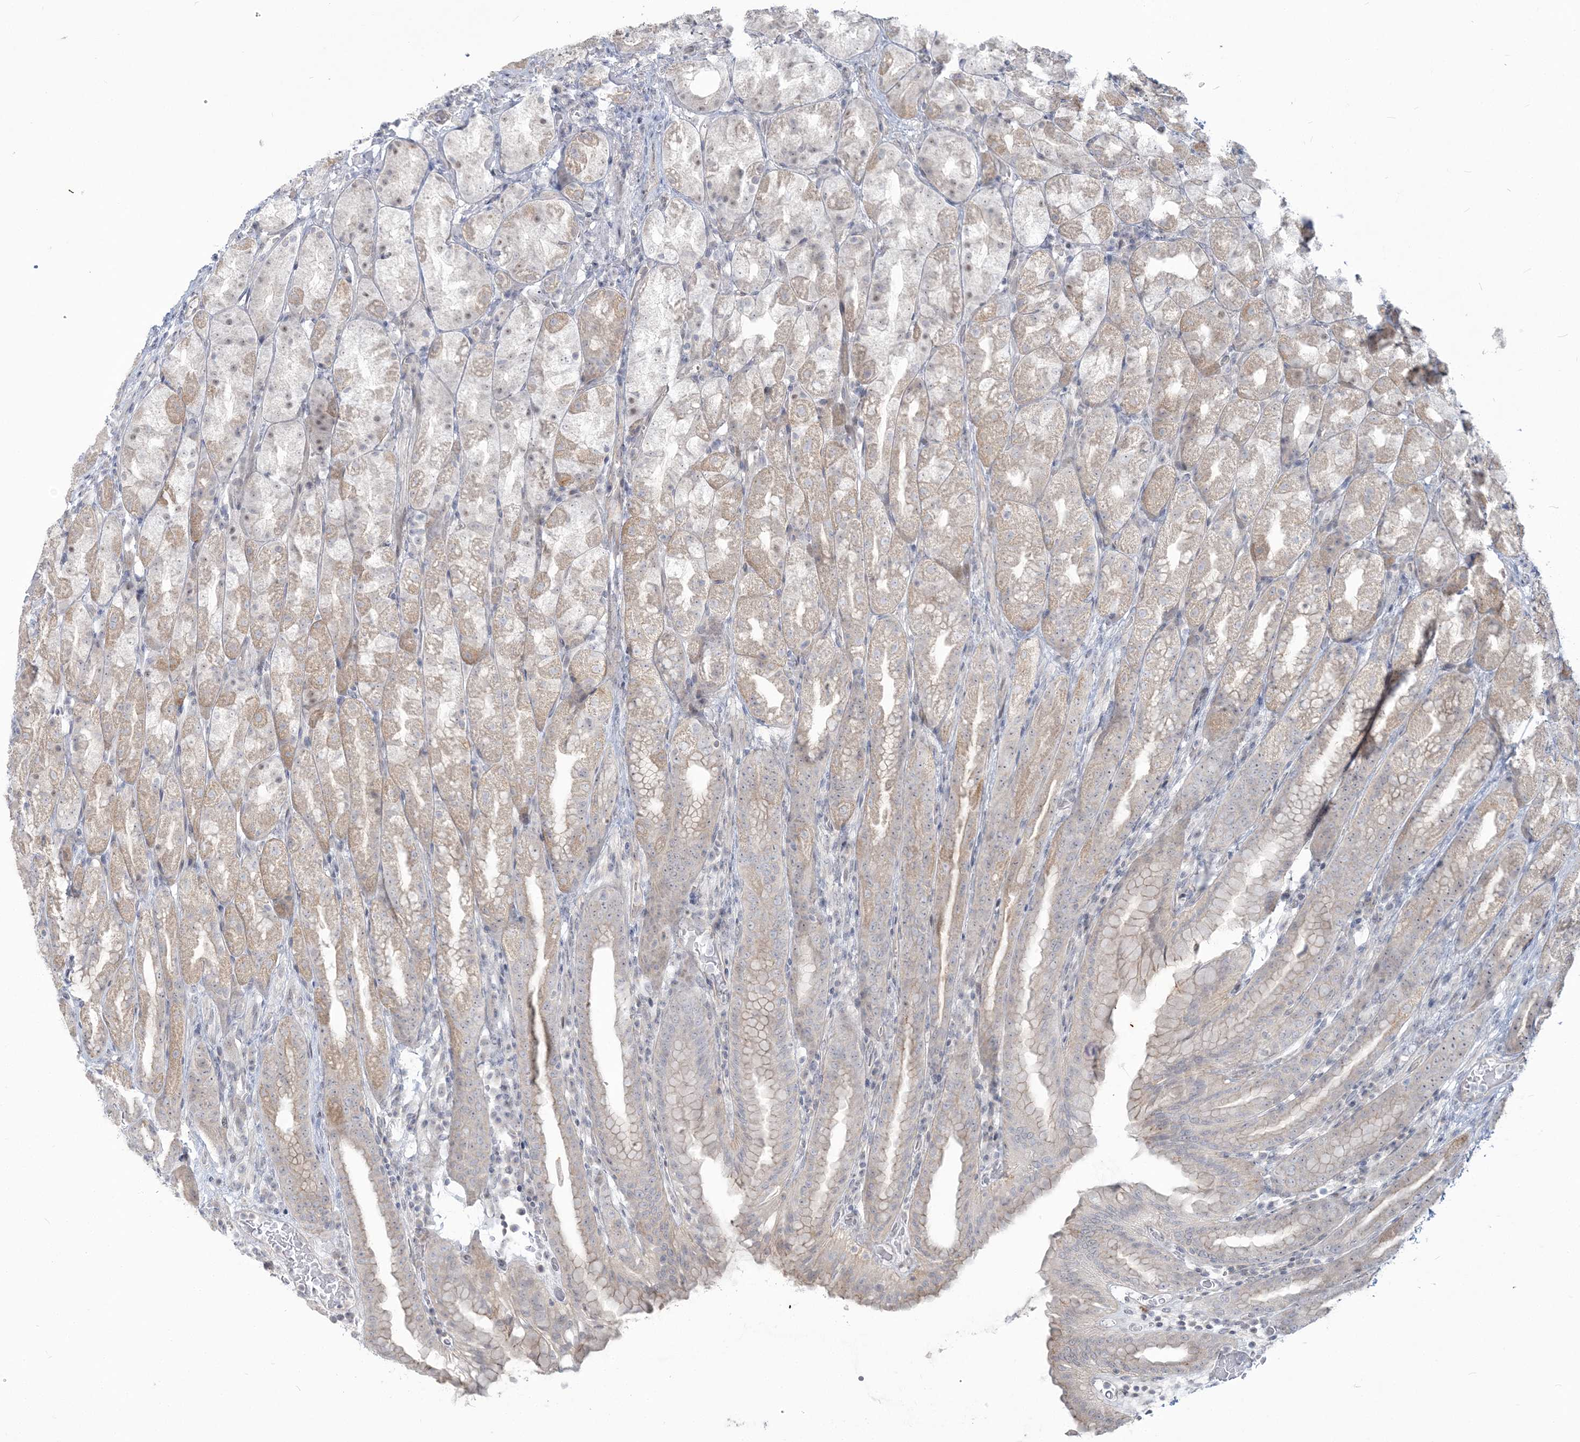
{"staining": {"intensity": "weak", "quantity": "<25%", "location": "cytoplasmic/membranous"}, "tissue": "stomach", "cell_type": "Glandular cells", "image_type": "normal", "snomed": [{"axis": "morphology", "description": "Normal tissue, NOS"}, {"axis": "topography", "description": "Stomach, upper"}], "caption": "IHC micrograph of normal stomach: stomach stained with DAB exhibits no significant protein expression in glandular cells.", "gene": "SDAD1", "patient": {"sex": "male", "age": 68}}